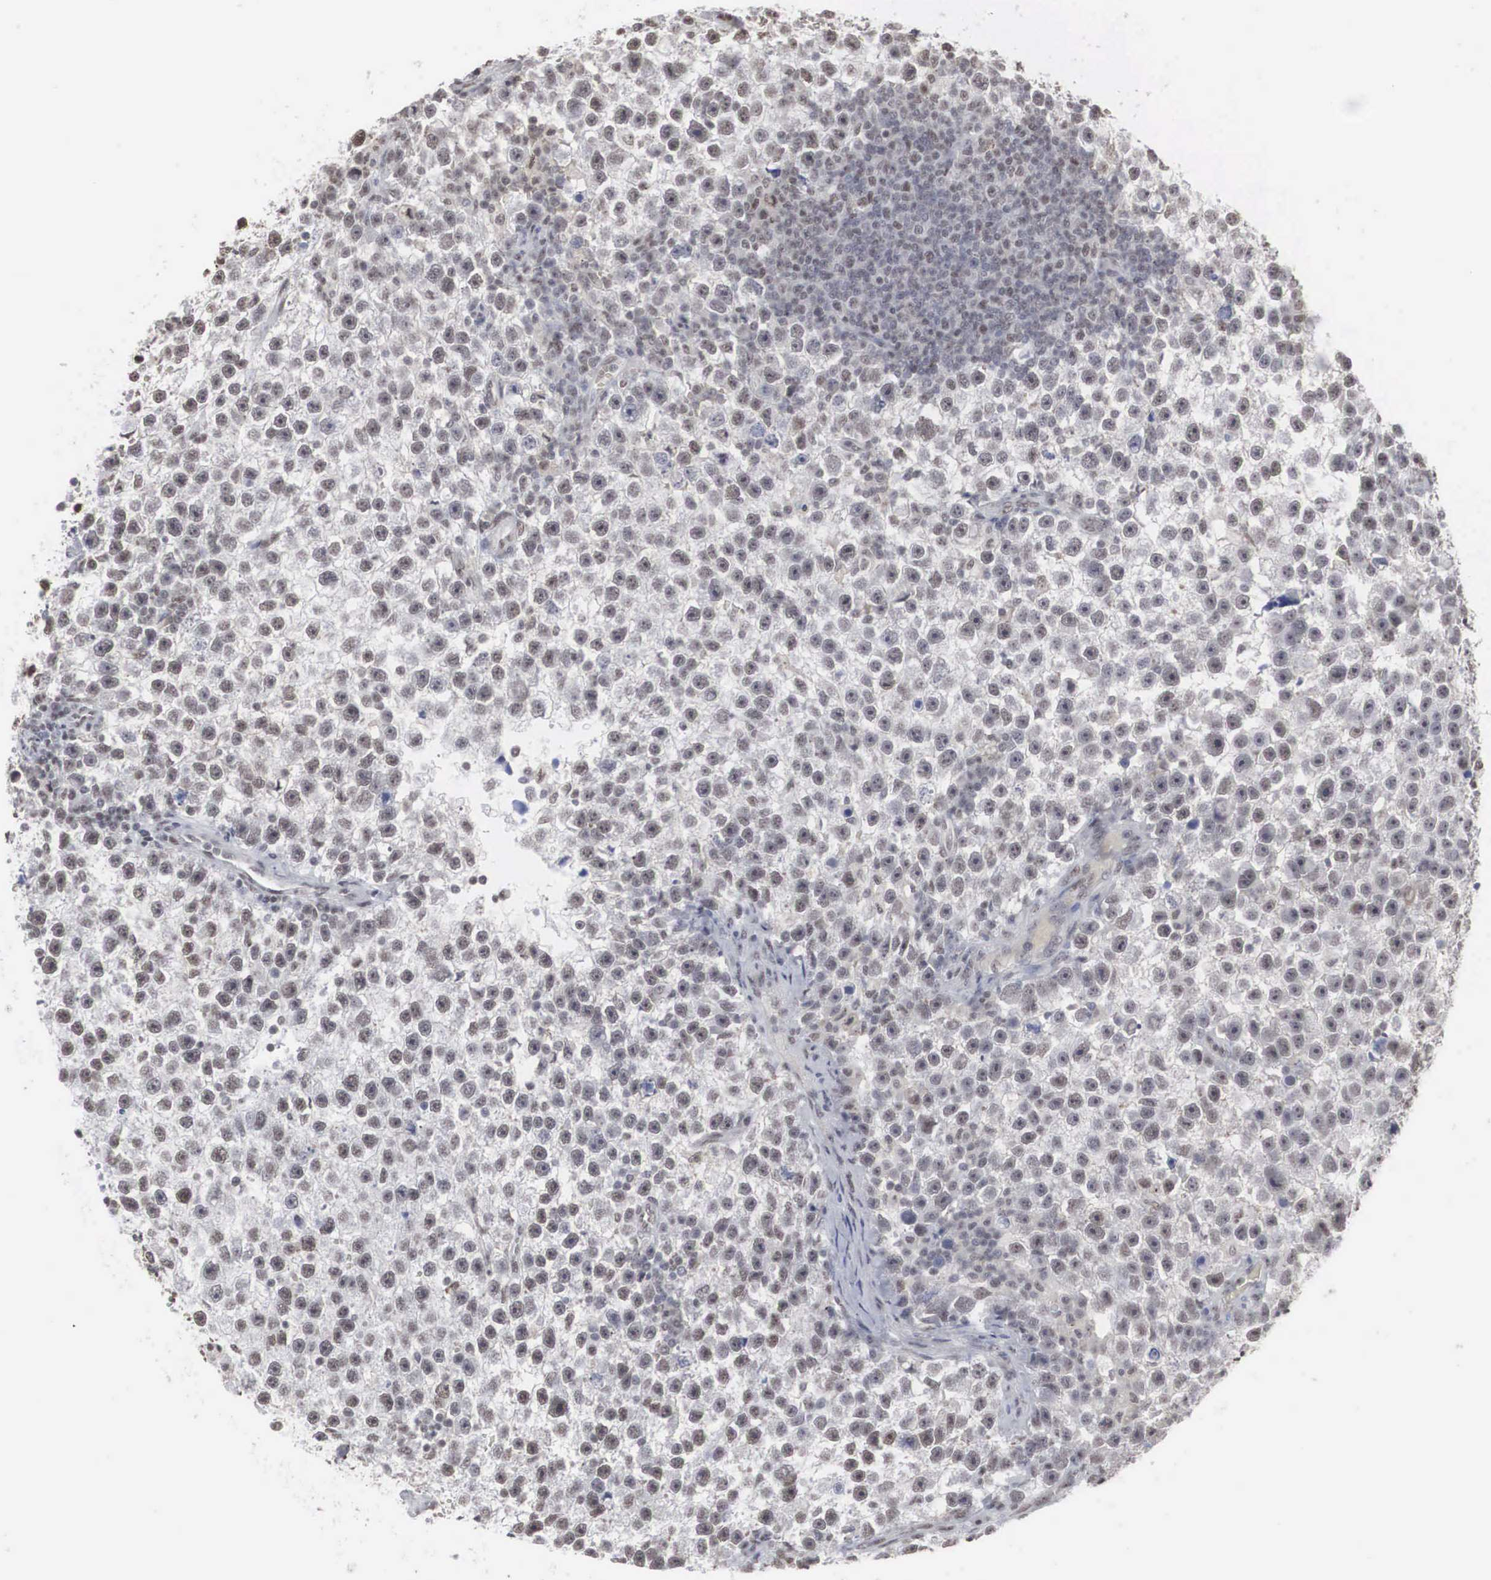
{"staining": {"intensity": "negative", "quantity": "none", "location": "none"}, "tissue": "testis cancer", "cell_type": "Tumor cells", "image_type": "cancer", "snomed": [{"axis": "morphology", "description": "Seminoma, NOS"}, {"axis": "topography", "description": "Testis"}], "caption": "A histopathology image of testis seminoma stained for a protein shows no brown staining in tumor cells.", "gene": "AUTS2", "patient": {"sex": "male", "age": 33}}